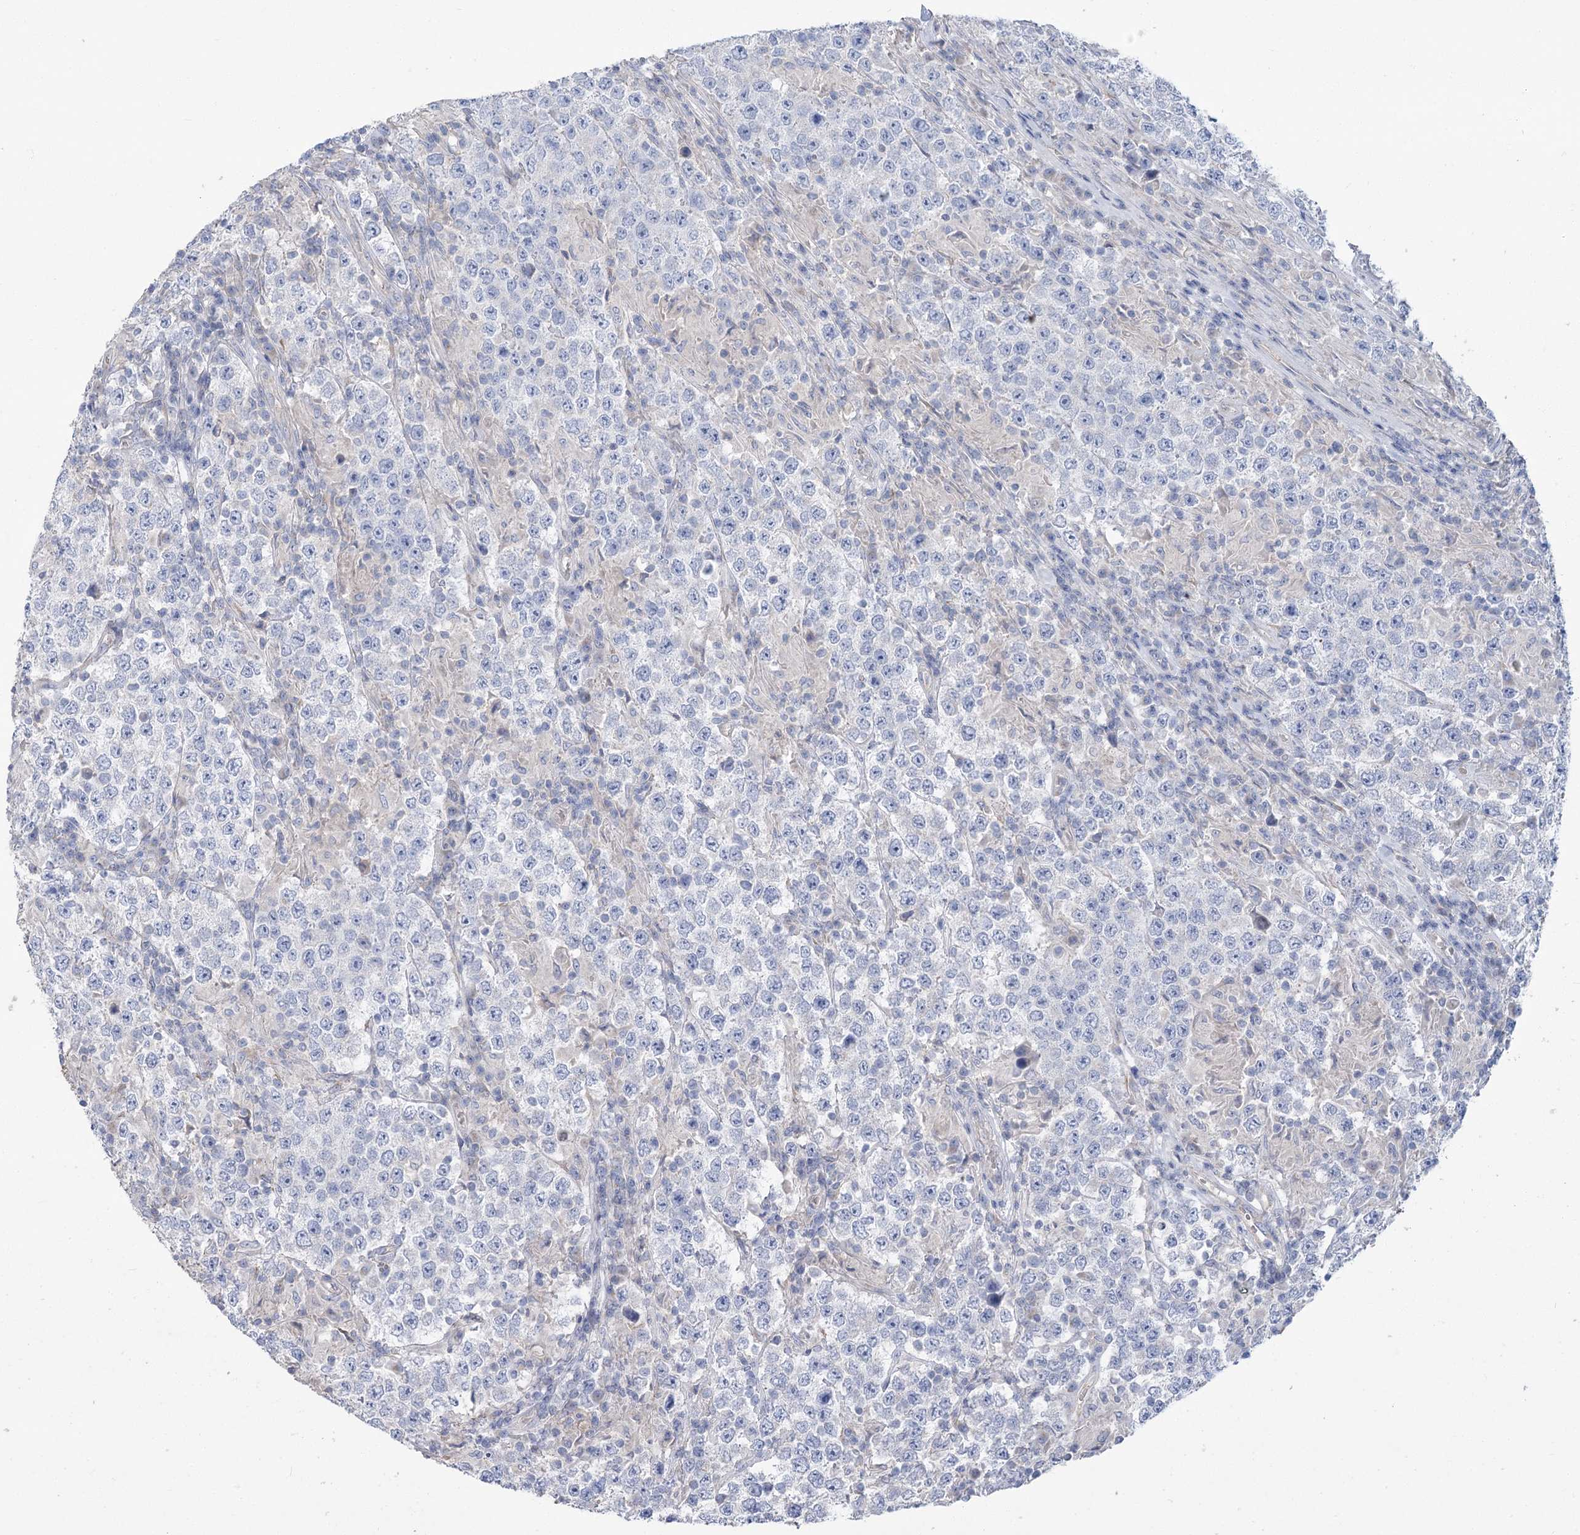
{"staining": {"intensity": "negative", "quantity": "none", "location": "none"}, "tissue": "testis cancer", "cell_type": "Tumor cells", "image_type": "cancer", "snomed": [{"axis": "morphology", "description": "Normal tissue, NOS"}, {"axis": "morphology", "description": "Urothelial carcinoma, High grade"}, {"axis": "morphology", "description": "Seminoma, NOS"}, {"axis": "morphology", "description": "Carcinoma, Embryonal, NOS"}, {"axis": "topography", "description": "Urinary bladder"}, {"axis": "topography", "description": "Testis"}], "caption": "Immunohistochemistry (IHC) histopathology image of neoplastic tissue: testis cancer (seminoma) stained with DAB (3,3'-diaminobenzidine) displays no significant protein staining in tumor cells. (DAB immunohistochemistry, high magnification).", "gene": "SLC9A3", "patient": {"sex": "male", "age": 41}}